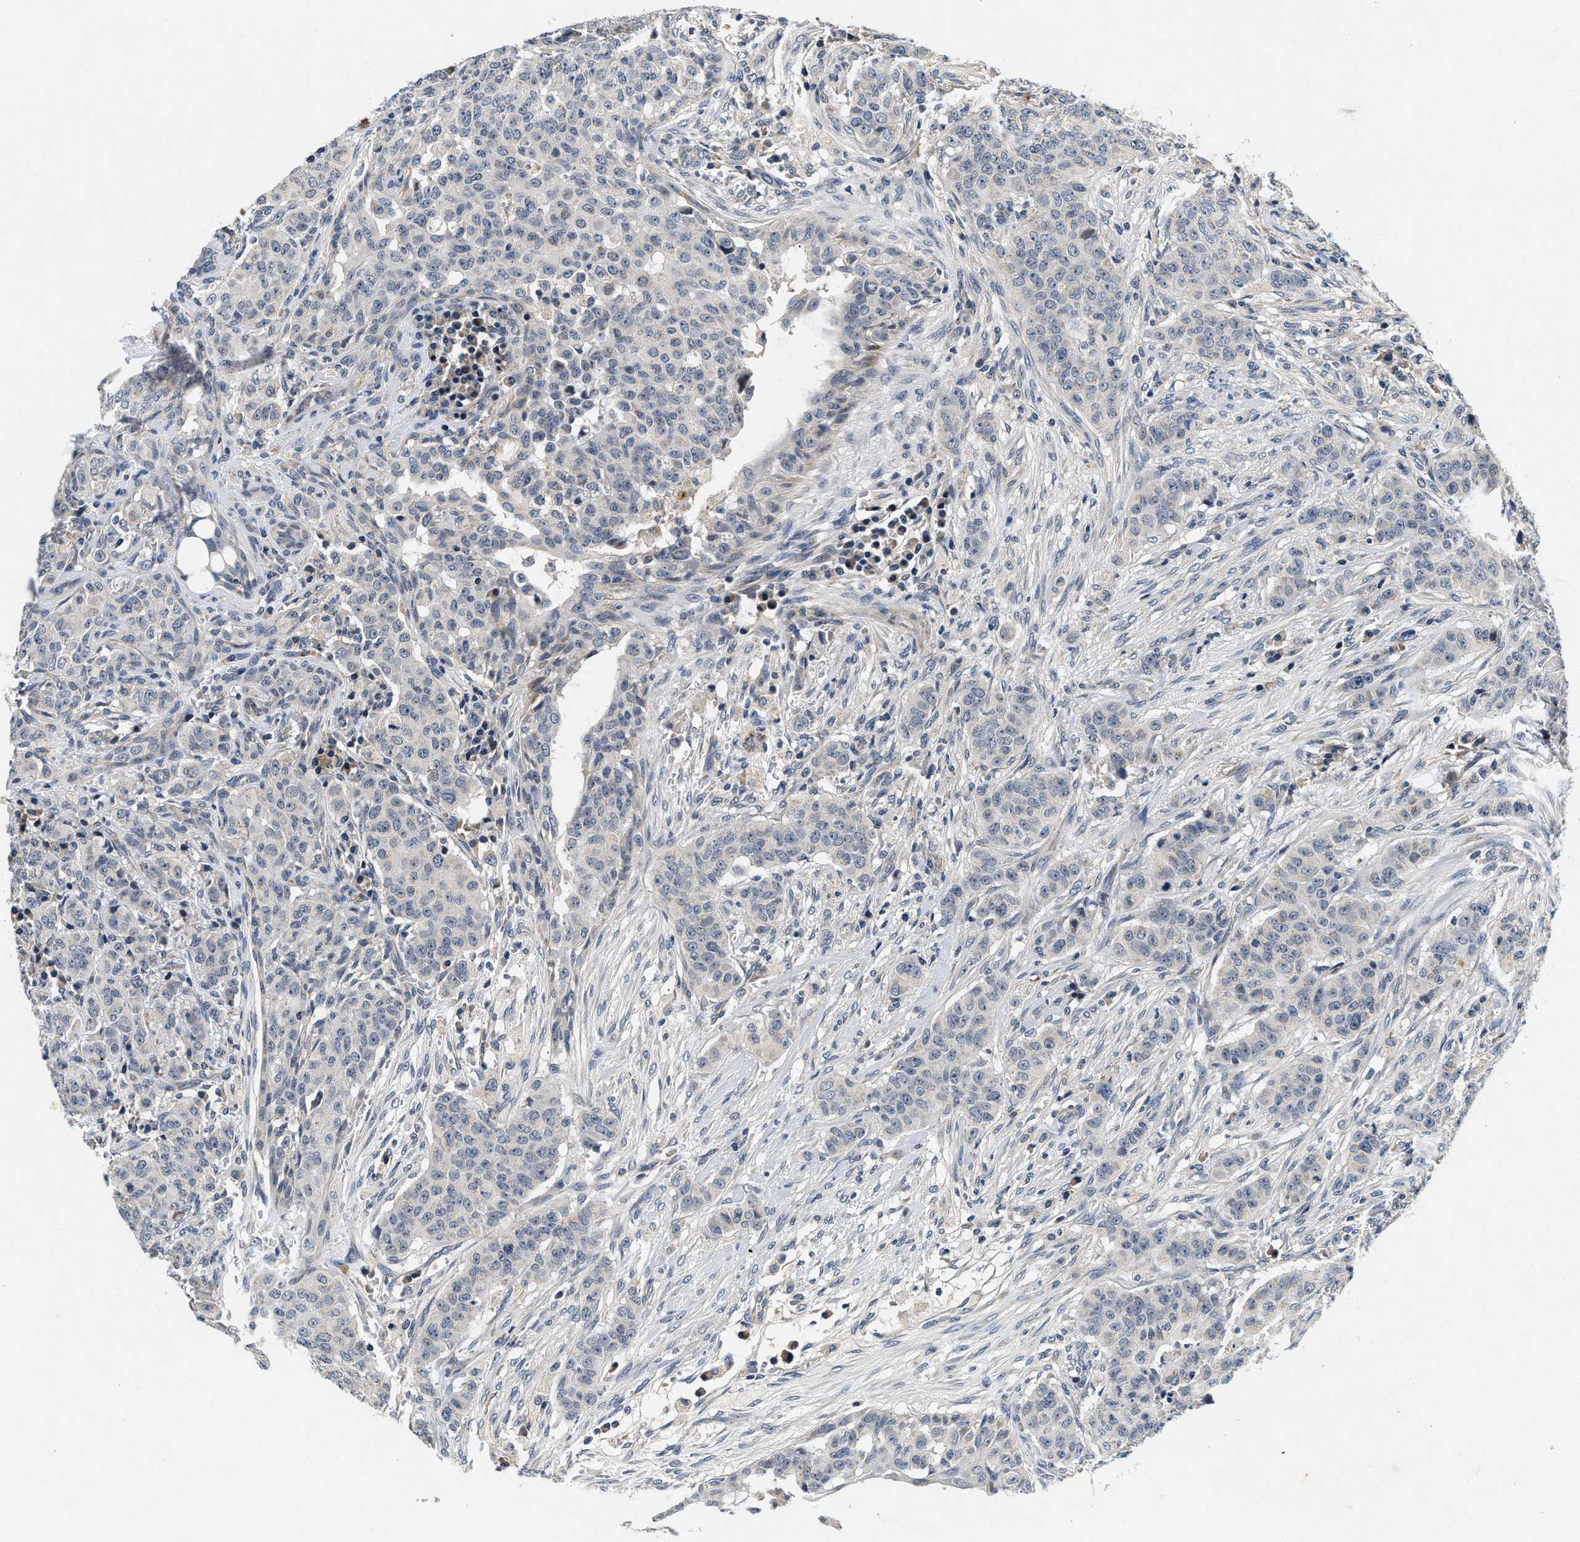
{"staining": {"intensity": "negative", "quantity": "none", "location": "none"}, "tissue": "breast cancer", "cell_type": "Tumor cells", "image_type": "cancer", "snomed": [{"axis": "morphology", "description": "Normal tissue, NOS"}, {"axis": "morphology", "description": "Duct carcinoma"}, {"axis": "topography", "description": "Breast"}], "caption": "Tumor cells show no significant protein expression in breast cancer.", "gene": "PDP1", "patient": {"sex": "female", "age": 40}}